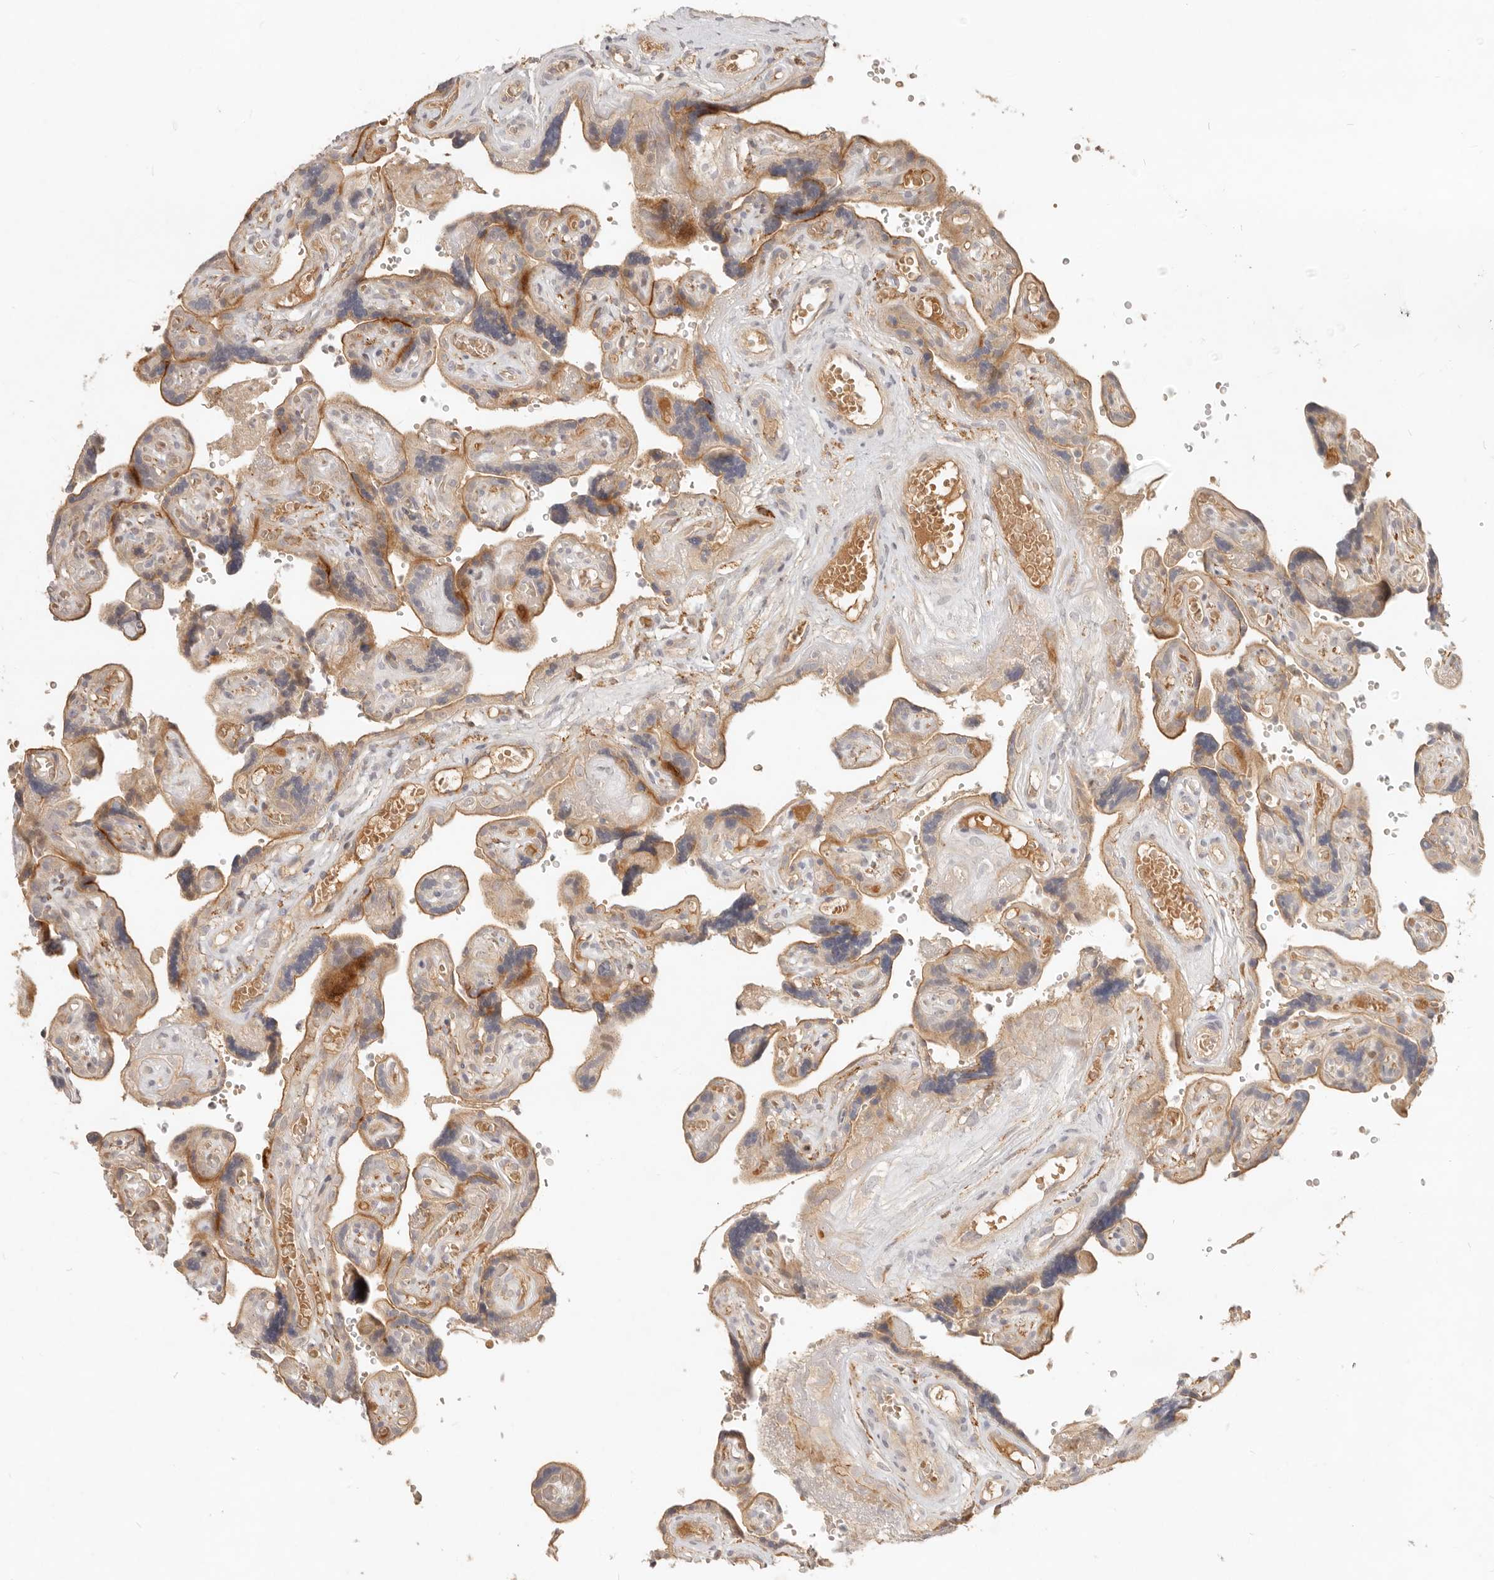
{"staining": {"intensity": "moderate", "quantity": ">75%", "location": "cytoplasmic/membranous"}, "tissue": "placenta", "cell_type": "Decidual cells", "image_type": "normal", "snomed": [{"axis": "morphology", "description": "Normal tissue, NOS"}, {"axis": "topography", "description": "Placenta"}], "caption": "Immunohistochemistry (IHC) (DAB (3,3'-diaminobenzidine)) staining of normal placenta shows moderate cytoplasmic/membranous protein expression in approximately >75% of decidual cells. (Stains: DAB (3,3'-diaminobenzidine) in brown, nuclei in blue, Microscopy: brightfield microscopy at high magnification).", "gene": "UBXN11", "patient": {"sex": "female", "age": 30}}